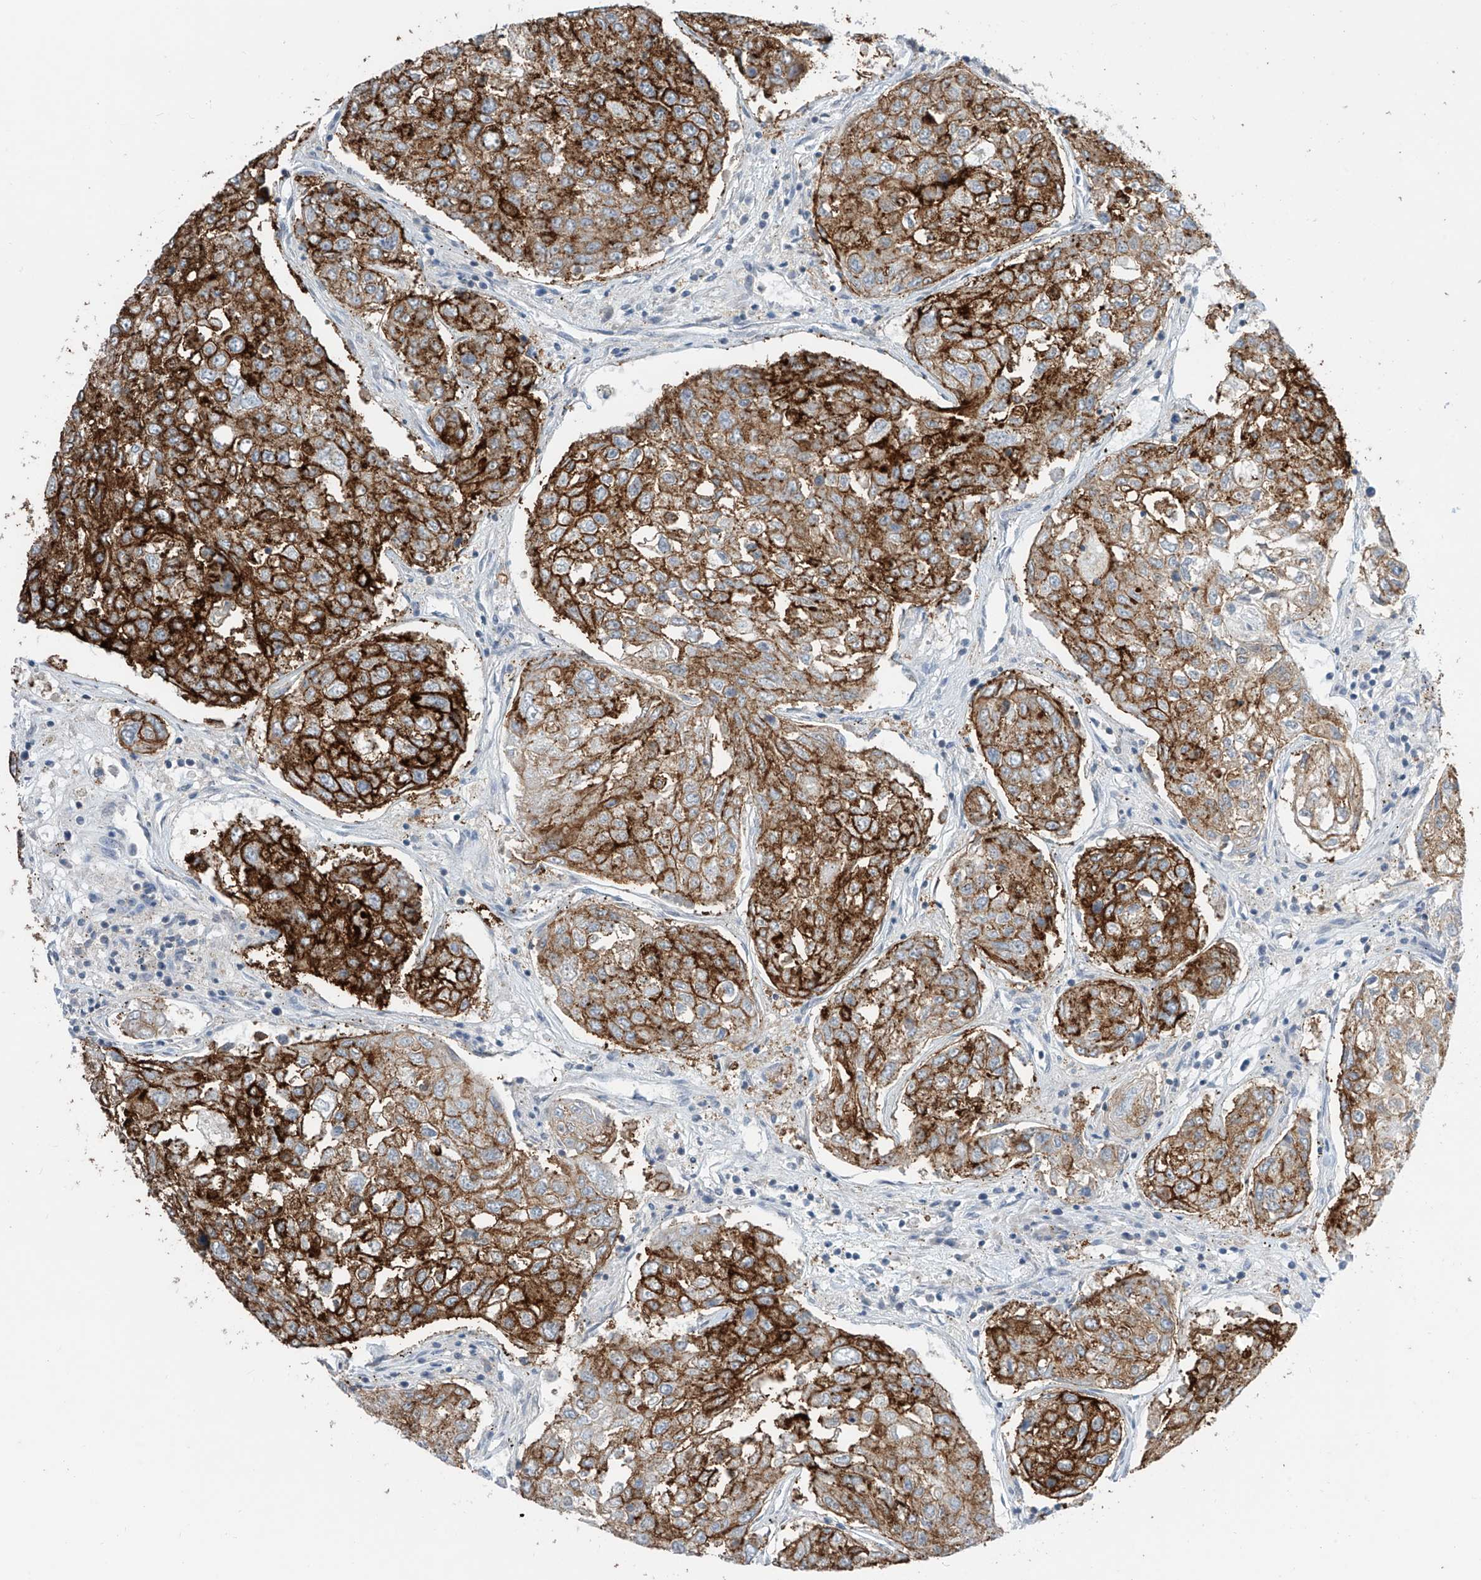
{"staining": {"intensity": "strong", "quantity": ">75%", "location": "cytoplasmic/membranous"}, "tissue": "urothelial cancer", "cell_type": "Tumor cells", "image_type": "cancer", "snomed": [{"axis": "morphology", "description": "Urothelial carcinoma, High grade"}, {"axis": "topography", "description": "Lymph node"}, {"axis": "topography", "description": "Urinary bladder"}], "caption": "High-grade urothelial carcinoma stained with a protein marker shows strong staining in tumor cells.", "gene": "ABLIM2", "patient": {"sex": "male", "age": 51}}